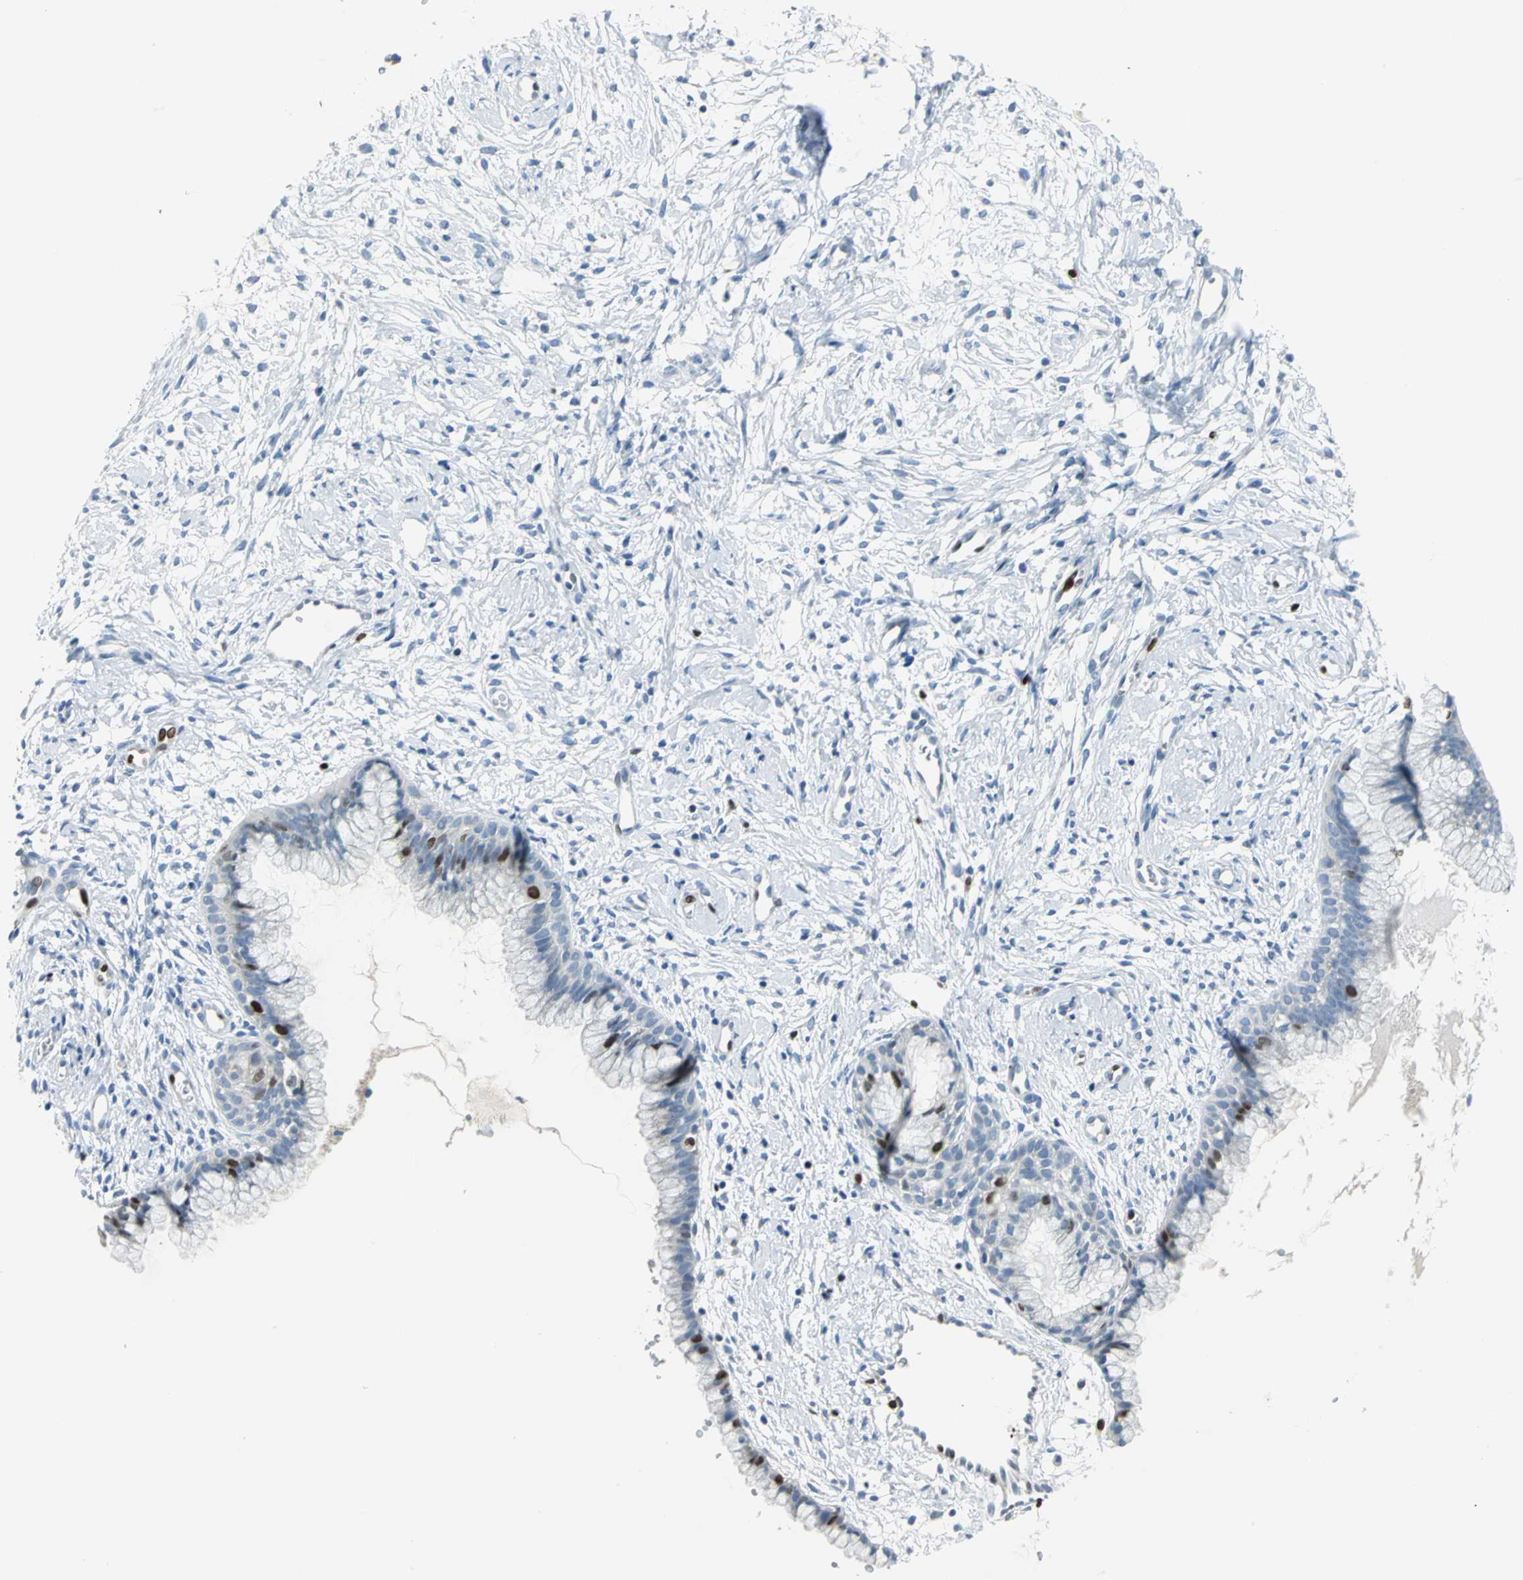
{"staining": {"intensity": "strong", "quantity": "<25%", "location": "nuclear"}, "tissue": "cervix", "cell_type": "Glandular cells", "image_type": "normal", "snomed": [{"axis": "morphology", "description": "Normal tissue, NOS"}, {"axis": "topography", "description": "Cervix"}], "caption": "Cervix stained for a protein exhibits strong nuclear positivity in glandular cells. The staining is performed using DAB (3,3'-diaminobenzidine) brown chromogen to label protein expression. The nuclei are counter-stained blue using hematoxylin.", "gene": "MCM3", "patient": {"sex": "female", "age": 39}}